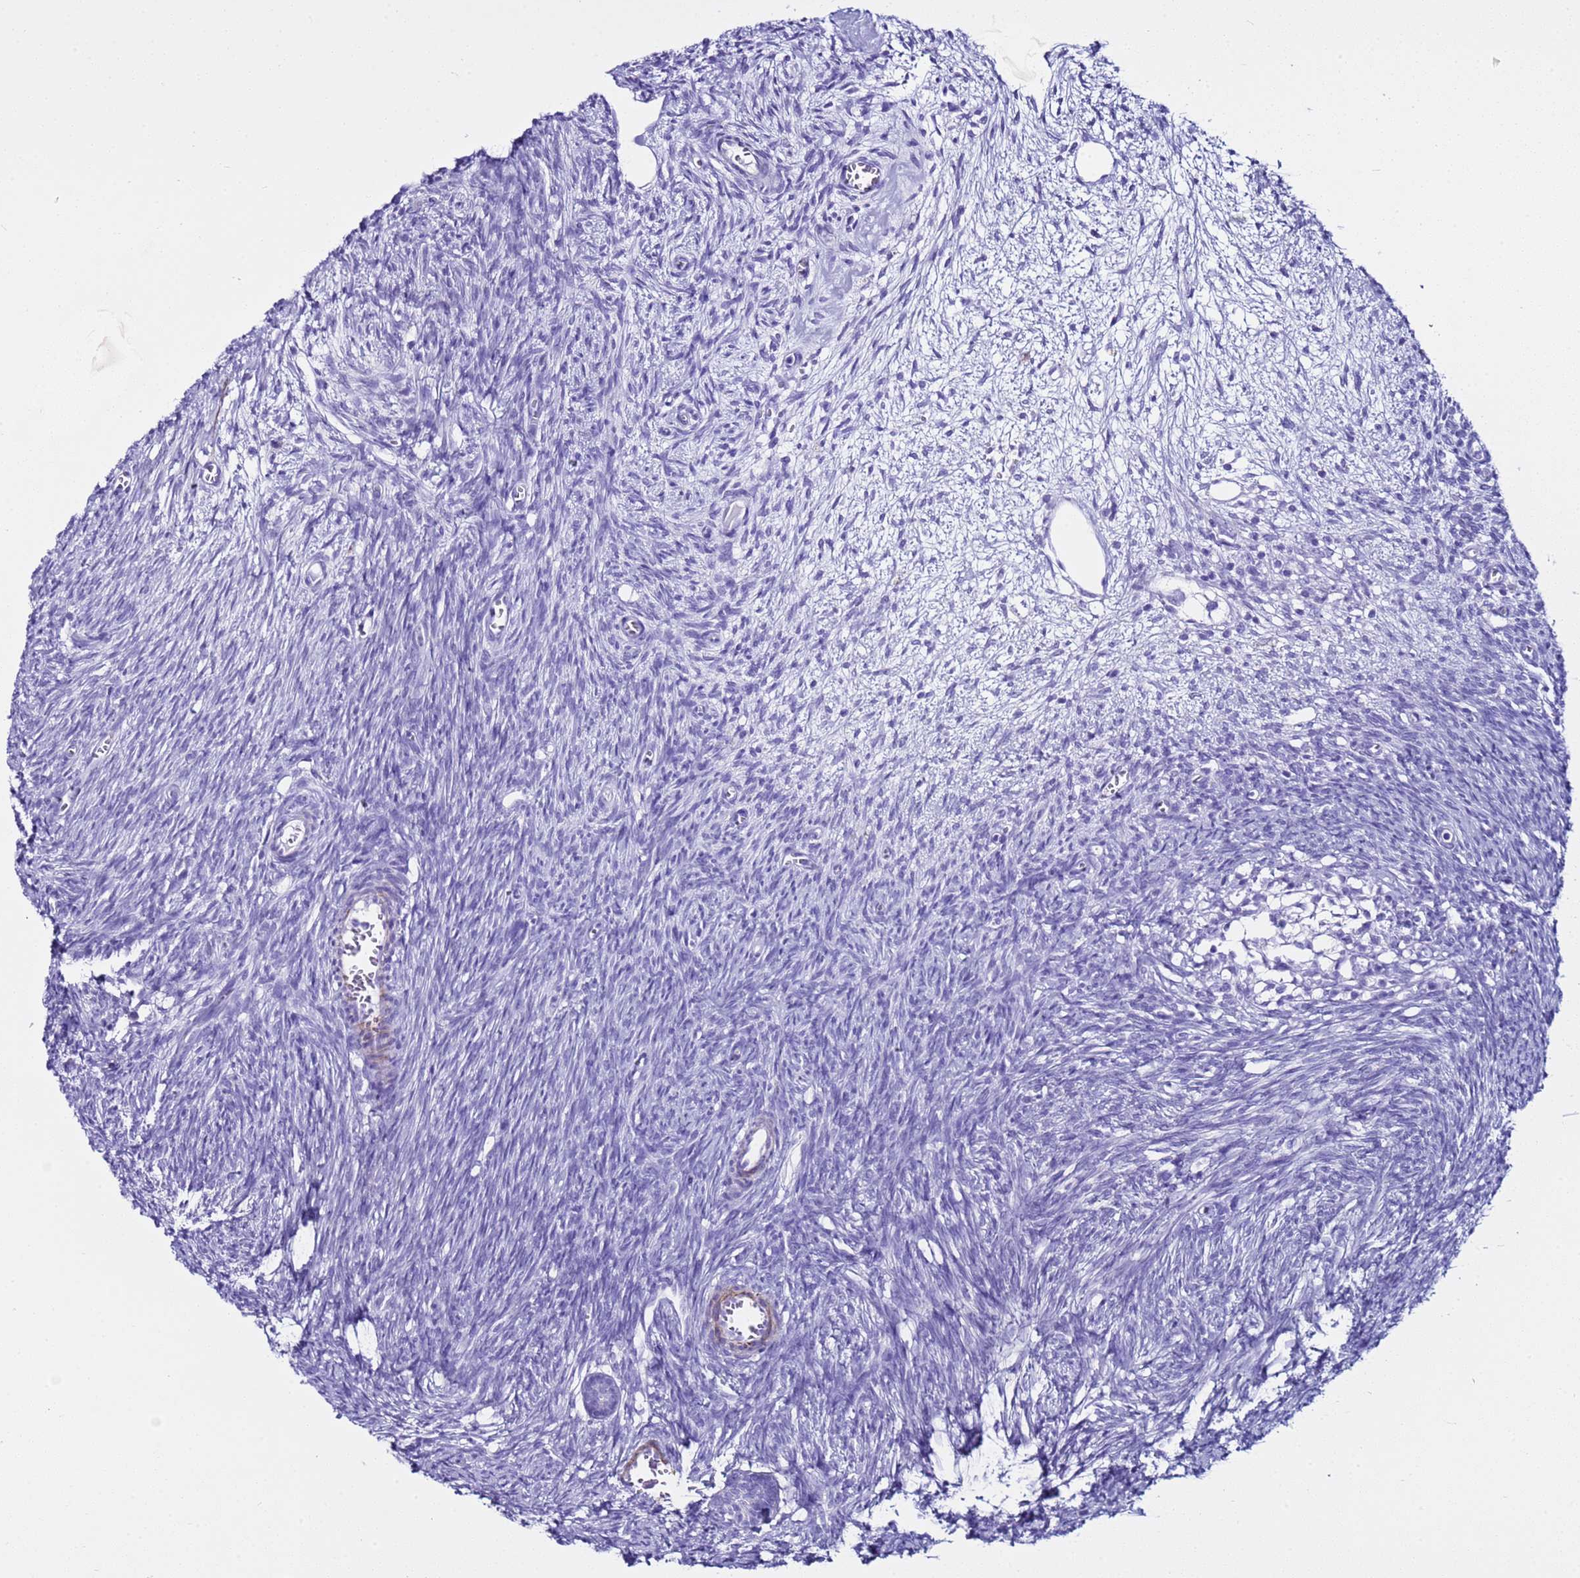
{"staining": {"intensity": "negative", "quantity": "none", "location": "none"}, "tissue": "ovary", "cell_type": "Follicle cells", "image_type": "normal", "snomed": [{"axis": "morphology", "description": "Normal tissue, NOS"}, {"axis": "topography", "description": "Ovary"}], "caption": "IHC photomicrograph of normal ovary: ovary stained with DAB (3,3'-diaminobenzidine) exhibits no significant protein positivity in follicle cells. (Stains: DAB (3,3'-diaminobenzidine) IHC with hematoxylin counter stain, Microscopy: brightfield microscopy at high magnification).", "gene": "LCMT1", "patient": {"sex": "female", "age": 44}}